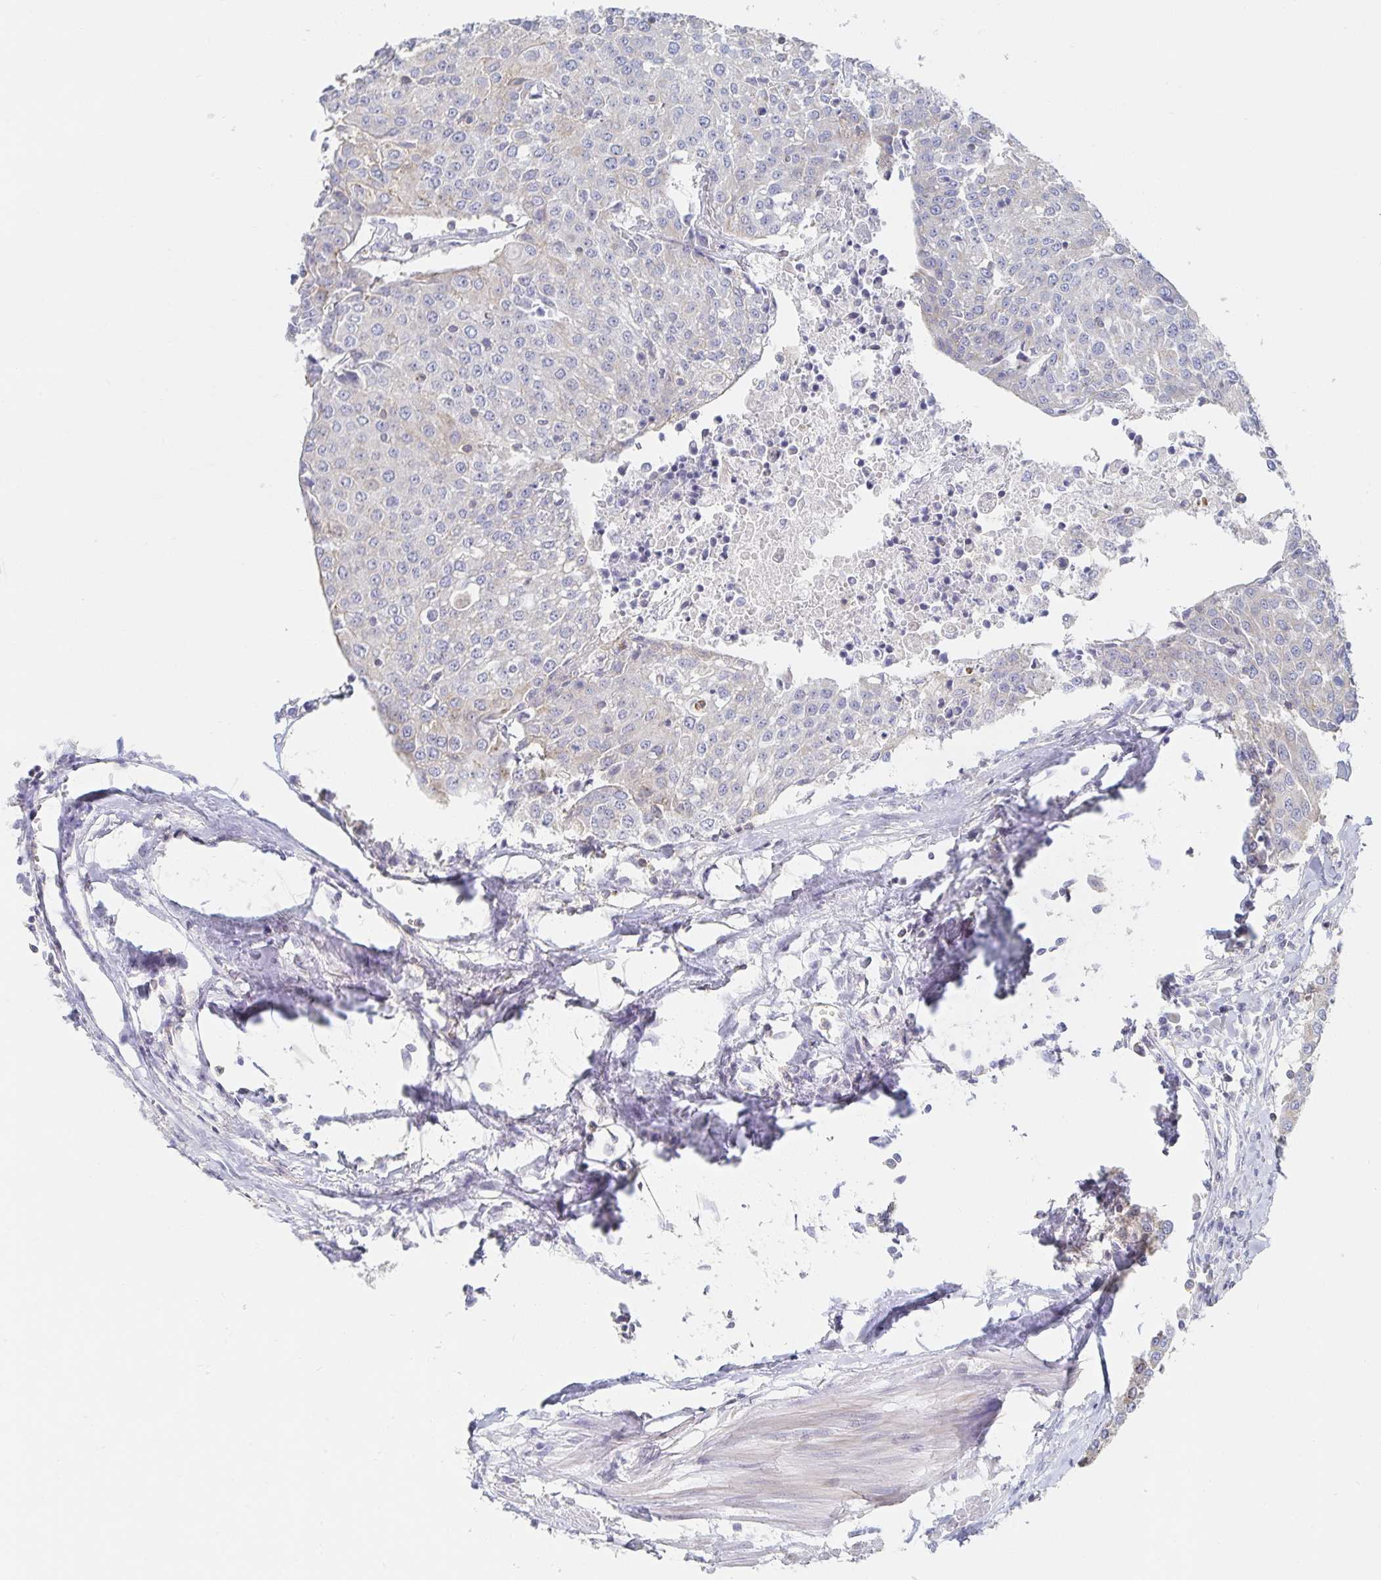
{"staining": {"intensity": "negative", "quantity": "none", "location": "none"}, "tissue": "urothelial cancer", "cell_type": "Tumor cells", "image_type": "cancer", "snomed": [{"axis": "morphology", "description": "Urothelial carcinoma, High grade"}, {"axis": "topography", "description": "Urinary bladder"}], "caption": "Human high-grade urothelial carcinoma stained for a protein using immunohistochemistry shows no expression in tumor cells.", "gene": "PIK3CD", "patient": {"sex": "female", "age": 85}}